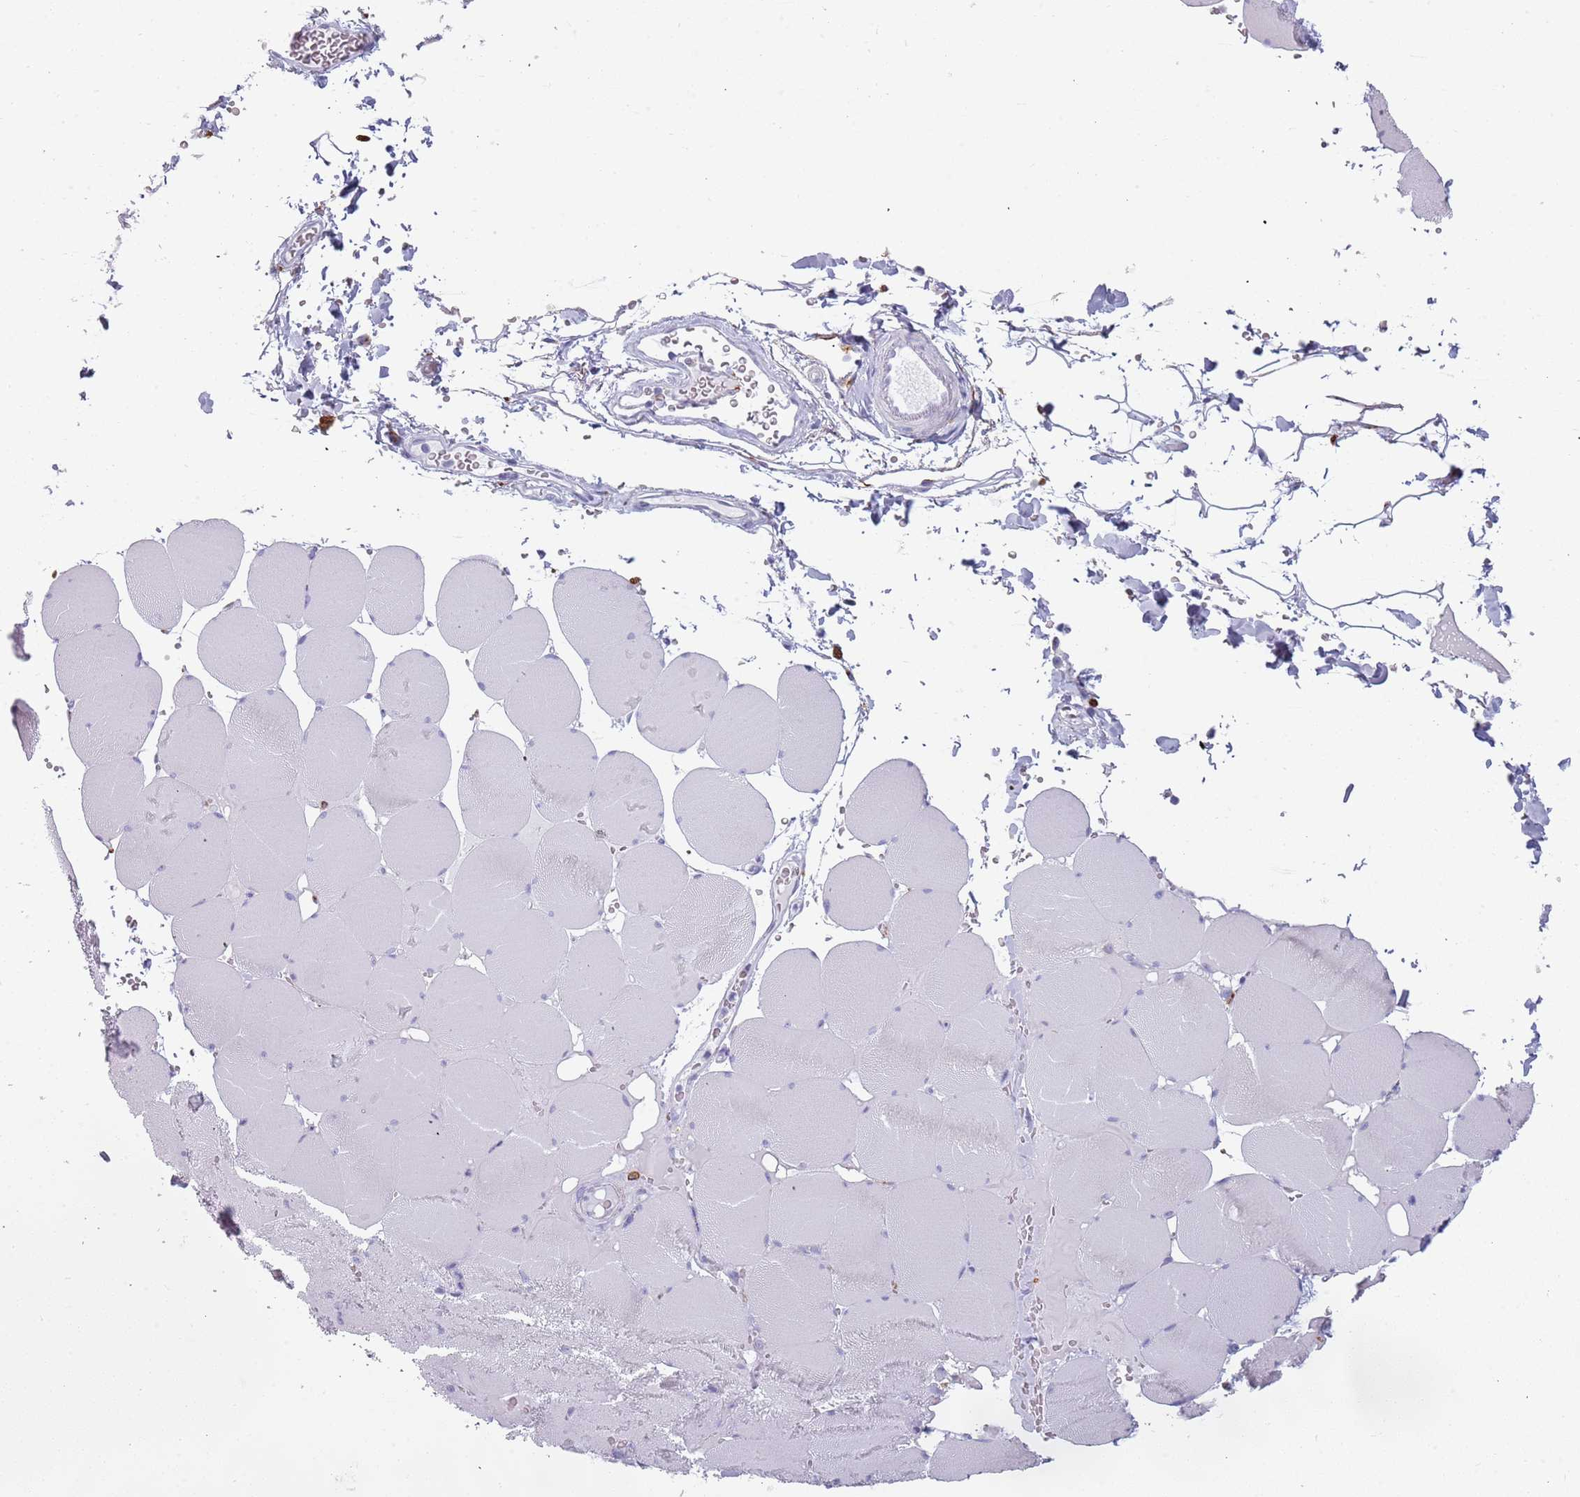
{"staining": {"intensity": "negative", "quantity": "none", "location": "none"}, "tissue": "skeletal muscle", "cell_type": "Myocytes", "image_type": "normal", "snomed": [{"axis": "morphology", "description": "Normal tissue, NOS"}, {"axis": "topography", "description": "Skeletal muscle"}, {"axis": "topography", "description": "Head-Neck"}], "caption": "This micrograph is of benign skeletal muscle stained with immunohistochemistry to label a protein in brown with the nuclei are counter-stained blue. There is no staining in myocytes.", "gene": "COLEC12", "patient": {"sex": "male", "age": 66}}